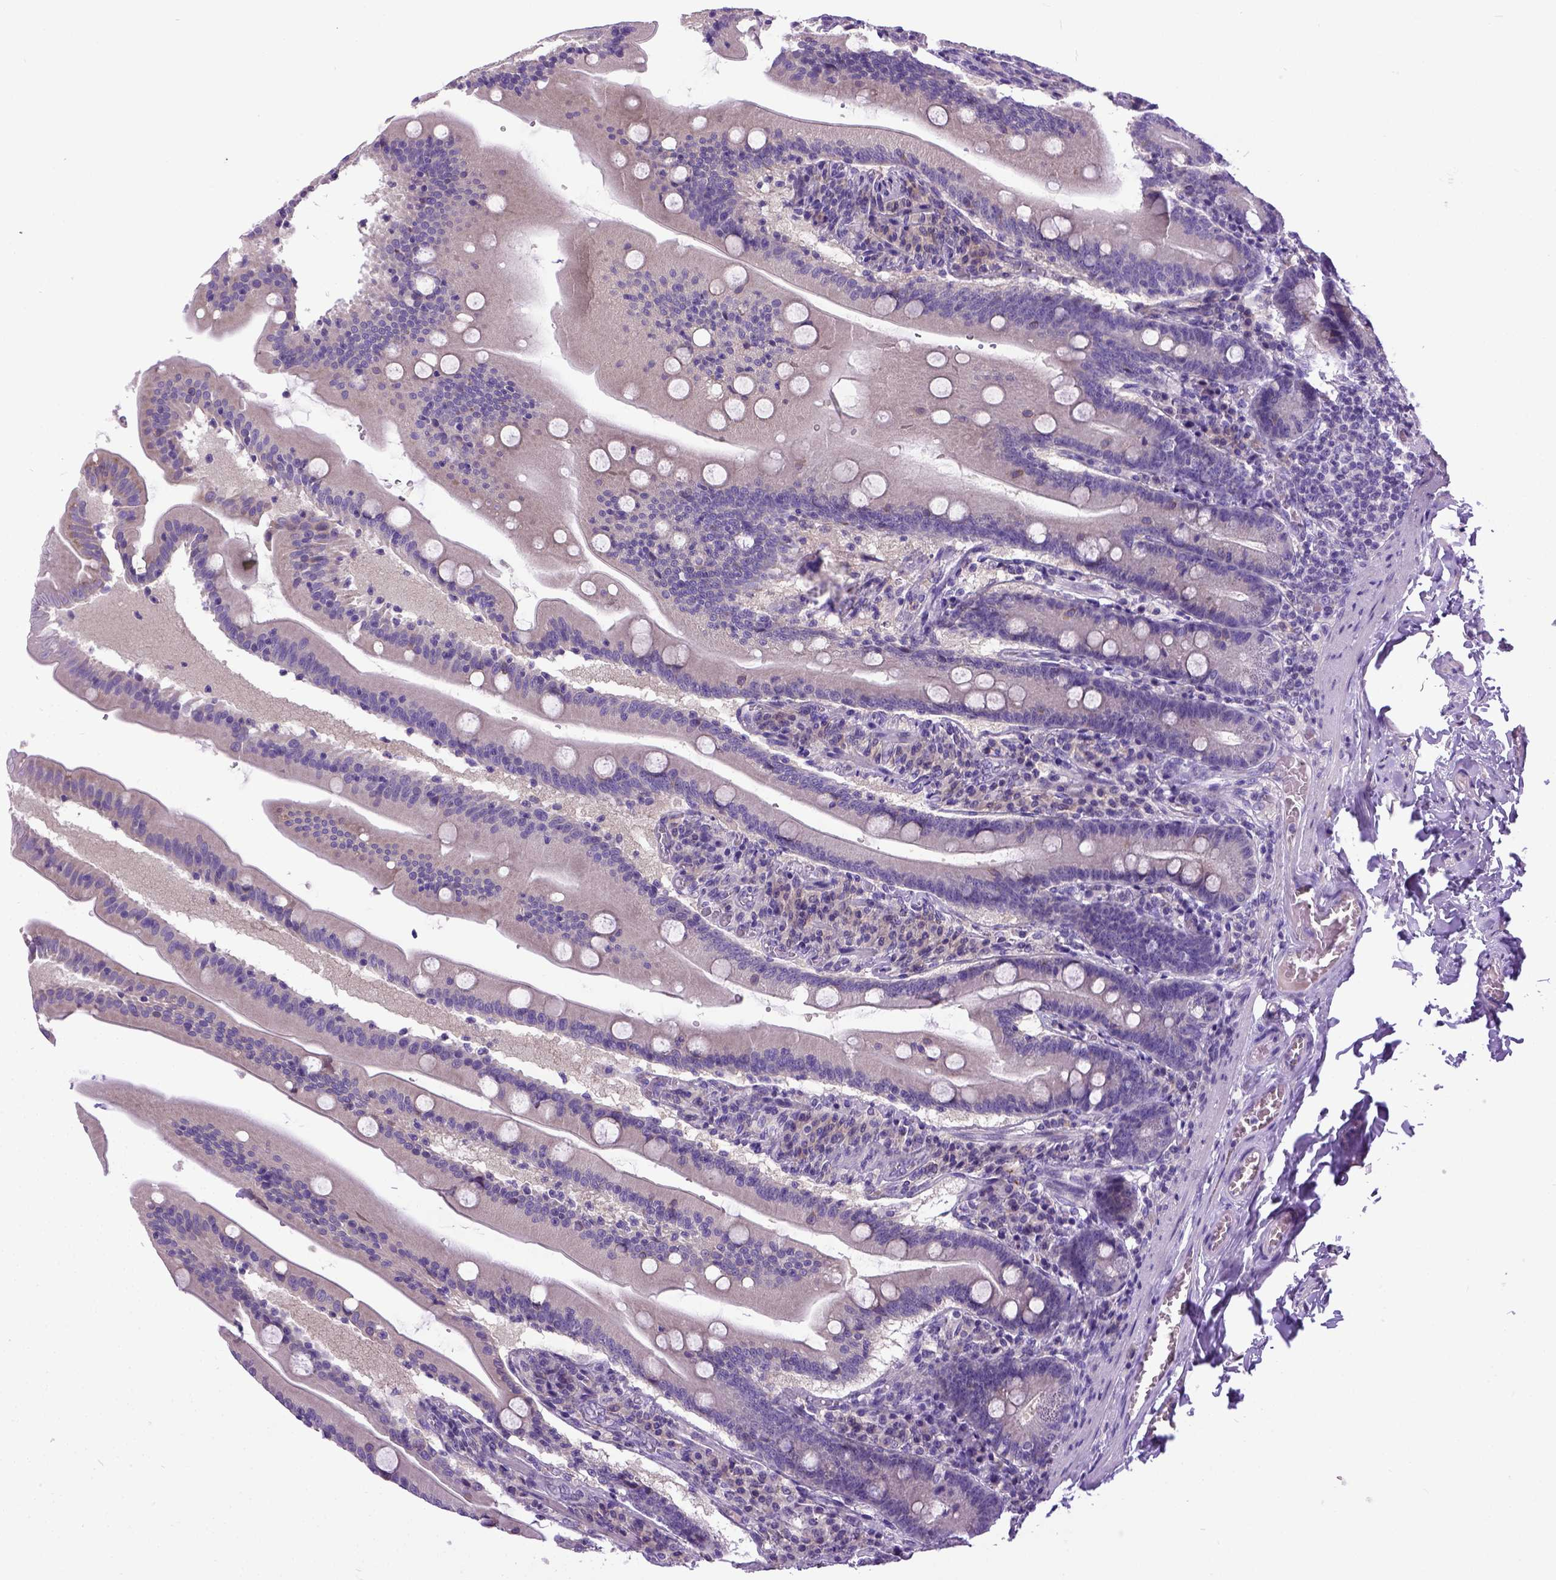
{"staining": {"intensity": "weak", "quantity": "25%-75%", "location": "nuclear"}, "tissue": "small intestine", "cell_type": "Glandular cells", "image_type": "normal", "snomed": [{"axis": "morphology", "description": "Normal tissue, NOS"}, {"axis": "topography", "description": "Small intestine"}], "caption": "High-magnification brightfield microscopy of benign small intestine stained with DAB (brown) and counterstained with hematoxylin (blue). glandular cells exhibit weak nuclear expression is identified in about25%-75% of cells. (IHC, brightfield microscopy, high magnification).", "gene": "NEK5", "patient": {"sex": "male", "age": 37}}